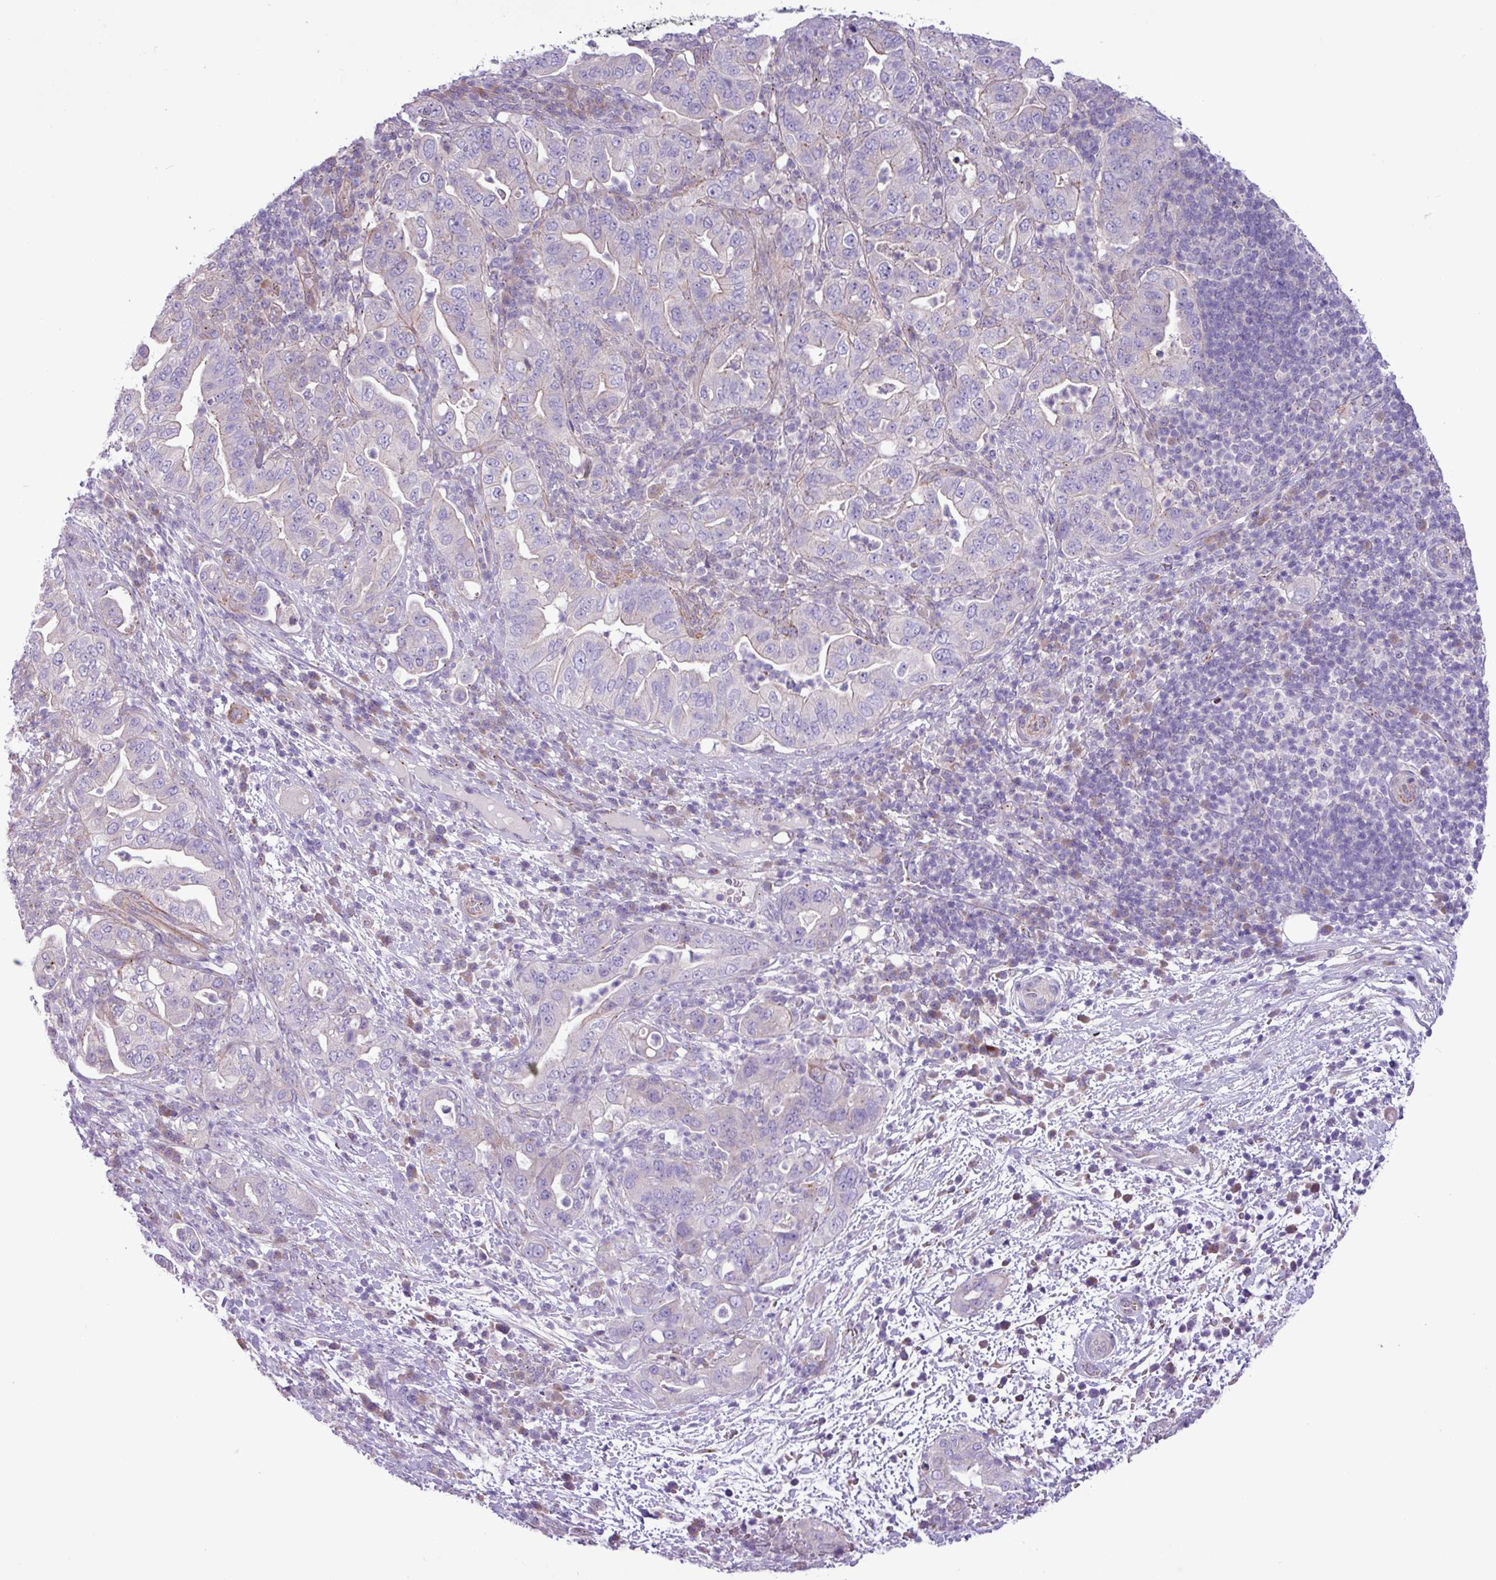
{"staining": {"intensity": "negative", "quantity": "none", "location": "none"}, "tissue": "pancreatic cancer", "cell_type": "Tumor cells", "image_type": "cancer", "snomed": [{"axis": "morphology", "description": "Normal tissue, NOS"}, {"axis": "morphology", "description": "Adenocarcinoma, NOS"}, {"axis": "topography", "description": "Lymph node"}, {"axis": "topography", "description": "Pancreas"}], "caption": "High magnification brightfield microscopy of pancreatic adenocarcinoma stained with DAB (brown) and counterstained with hematoxylin (blue): tumor cells show no significant positivity.", "gene": "SPINK8", "patient": {"sex": "female", "age": 67}}